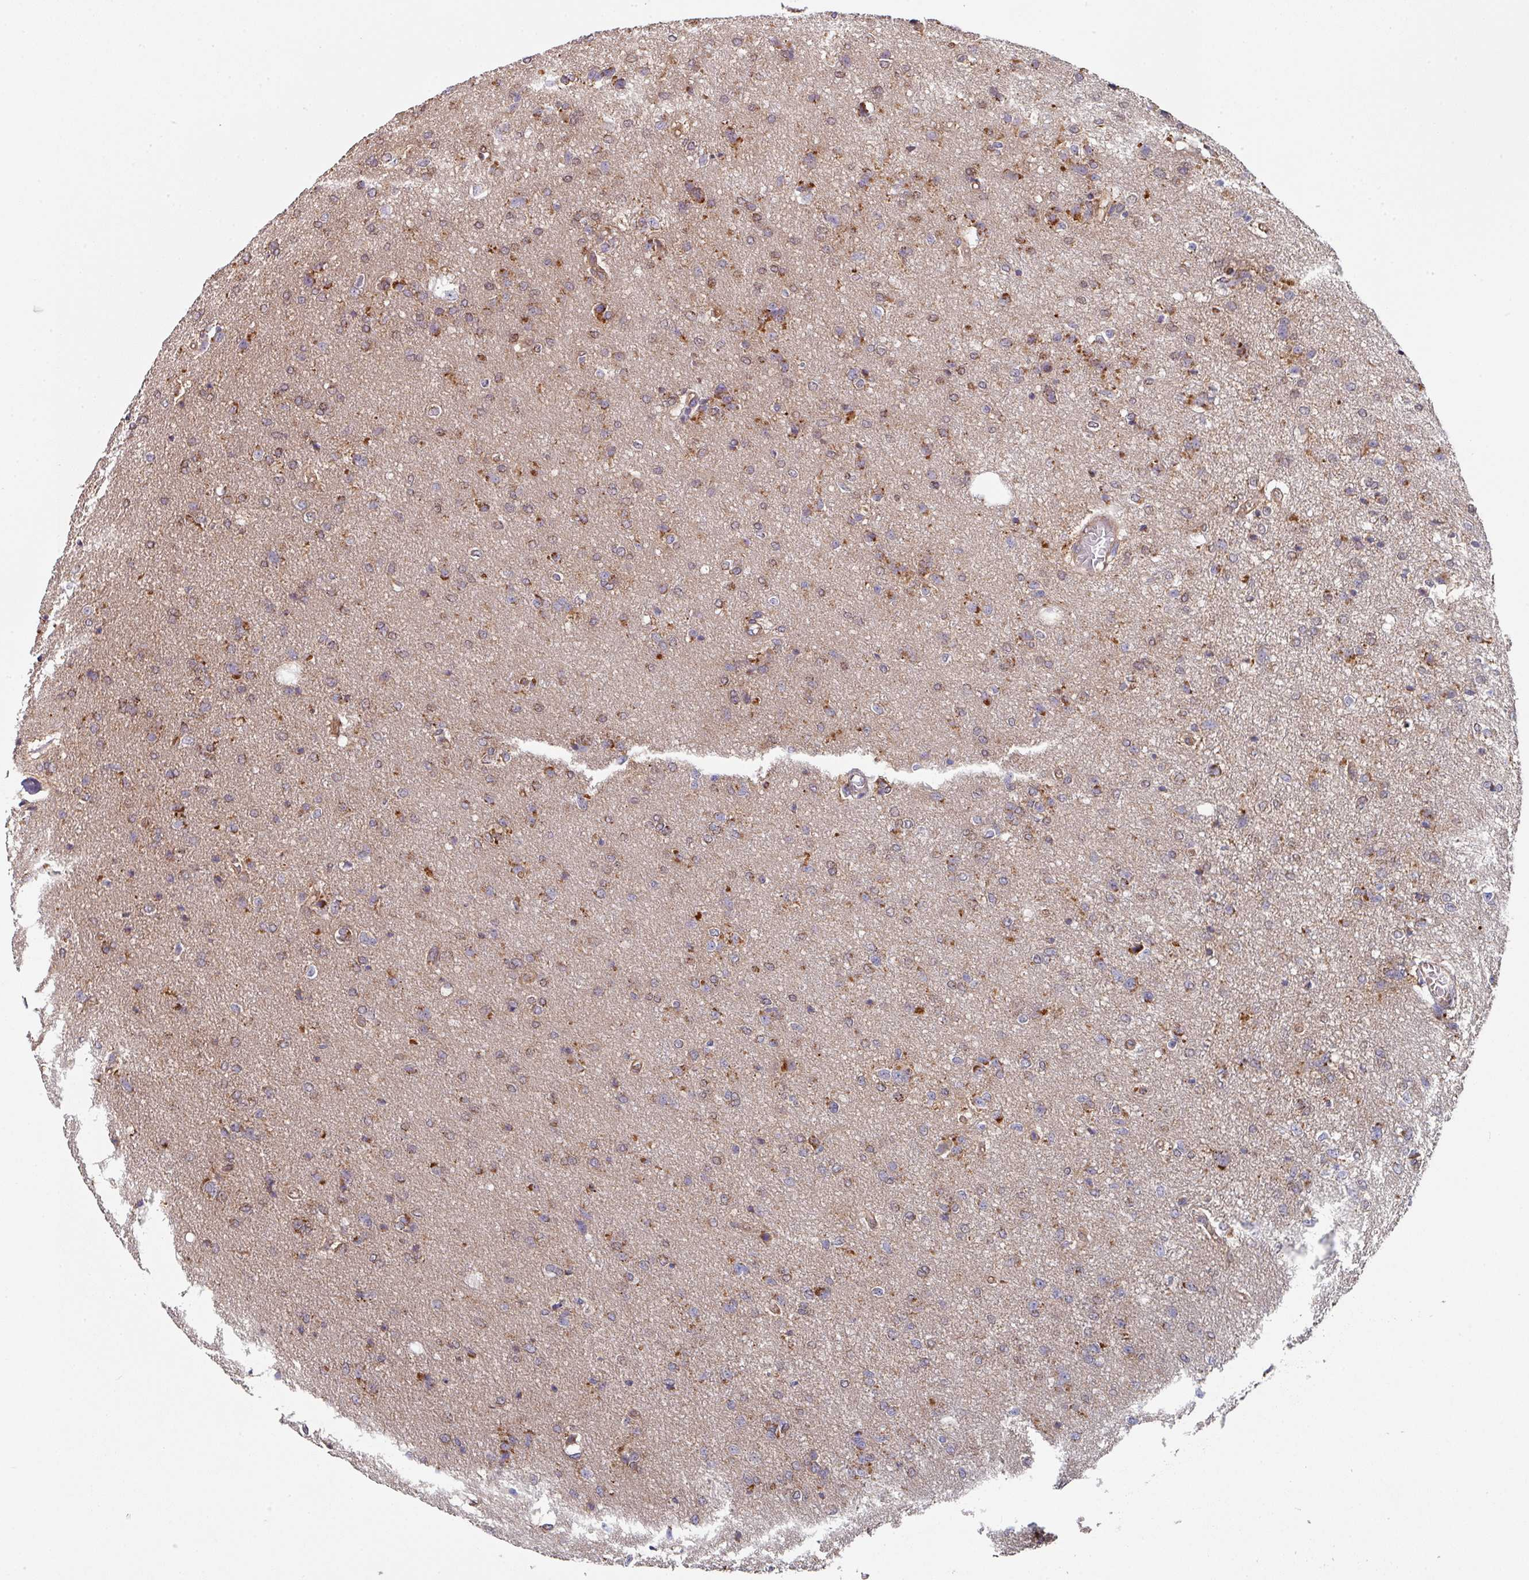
{"staining": {"intensity": "moderate", "quantity": "25%-75%", "location": "cytoplasmic/membranous"}, "tissue": "glioma", "cell_type": "Tumor cells", "image_type": "cancer", "snomed": [{"axis": "morphology", "description": "Glioma, malignant, Low grade"}, {"axis": "topography", "description": "Brain"}], "caption": "Moderate cytoplasmic/membranous positivity for a protein is seen in approximately 25%-75% of tumor cells of malignant low-grade glioma using IHC.", "gene": "DCAF12L2", "patient": {"sex": "male", "age": 26}}